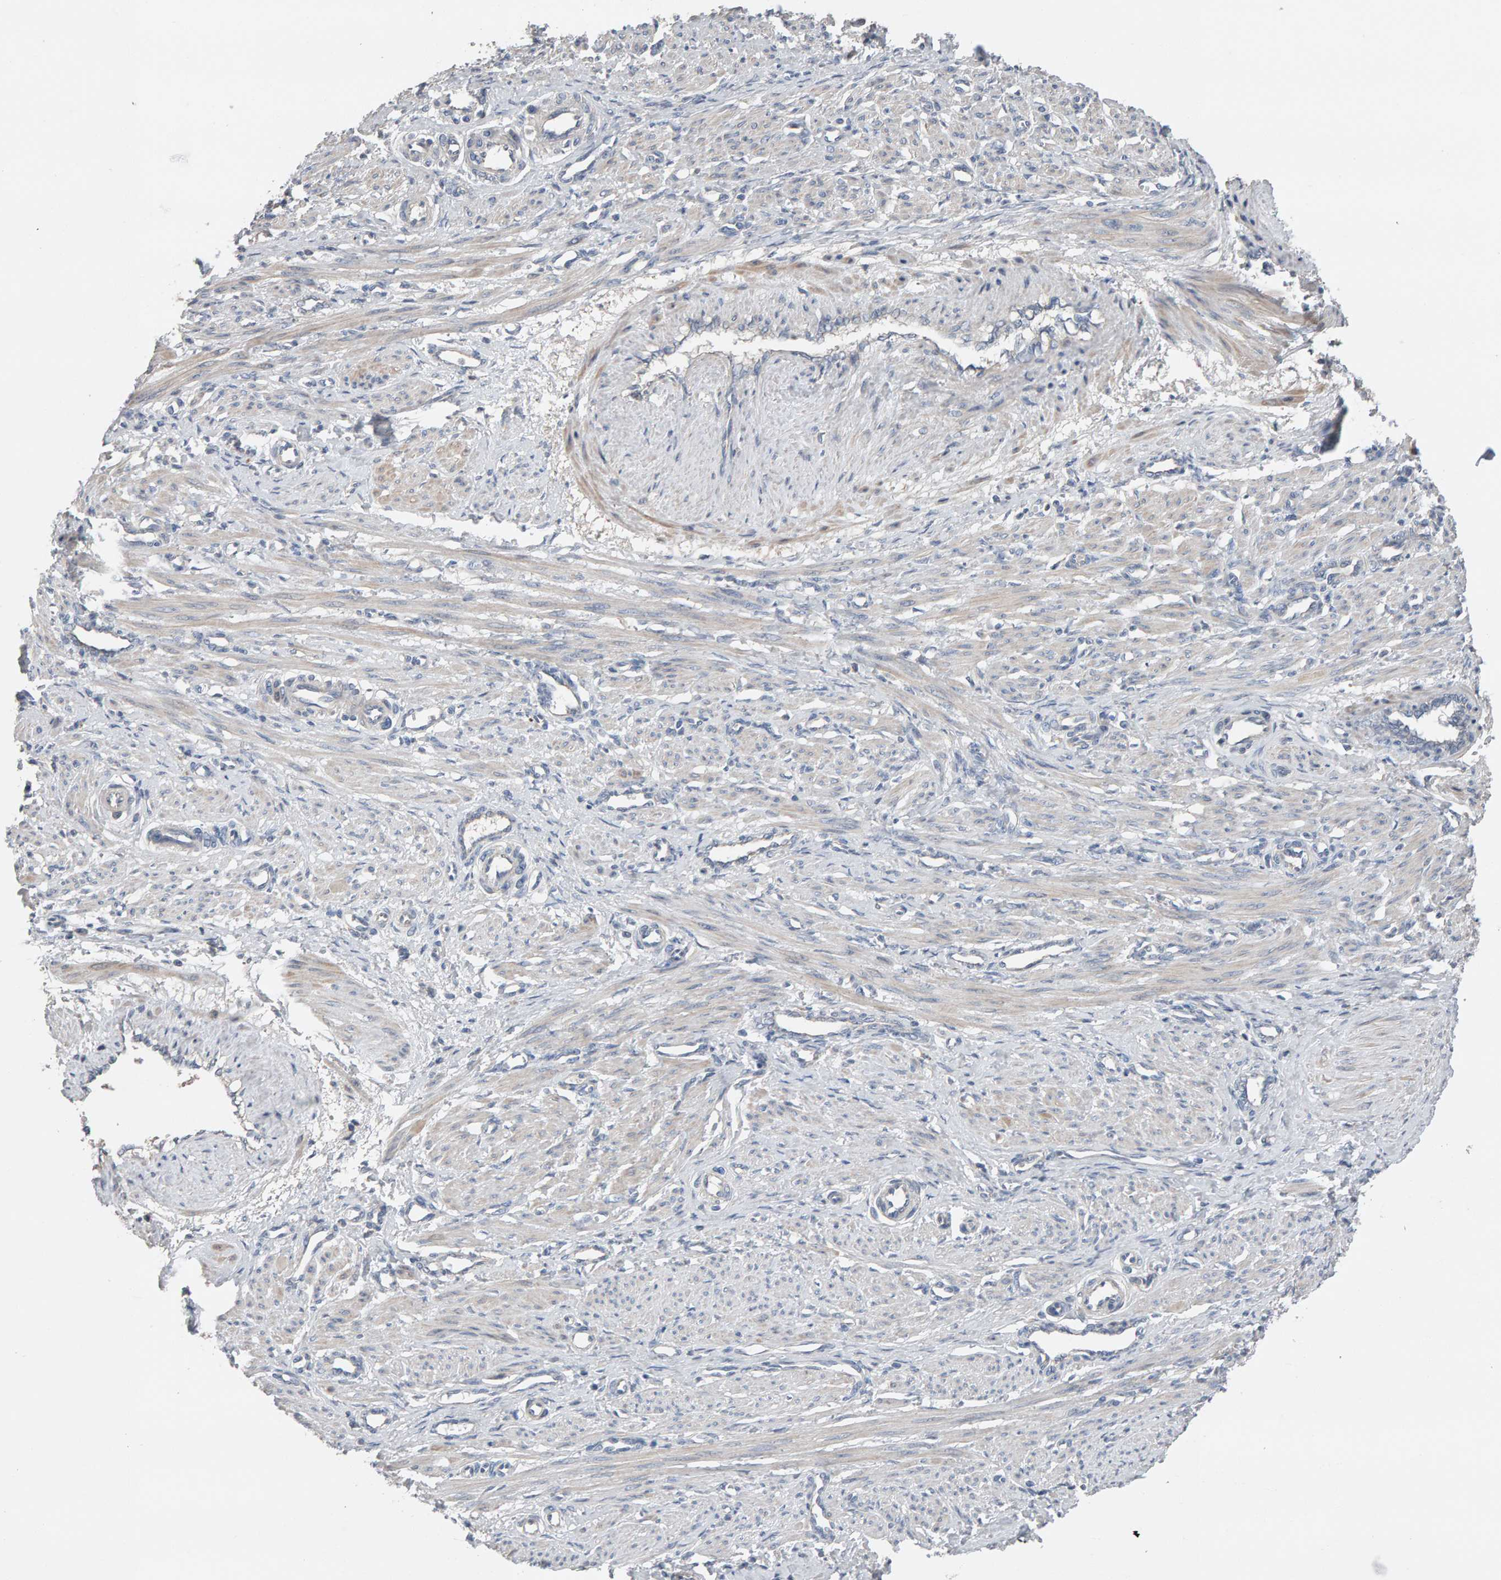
{"staining": {"intensity": "weak", "quantity": "25%-75%", "location": "cytoplasmic/membranous"}, "tissue": "smooth muscle", "cell_type": "Smooth muscle cells", "image_type": "normal", "snomed": [{"axis": "morphology", "description": "Normal tissue, NOS"}, {"axis": "topography", "description": "Endometrium"}], "caption": "An image of human smooth muscle stained for a protein demonstrates weak cytoplasmic/membranous brown staining in smooth muscle cells. (DAB IHC with brightfield microscopy, high magnification).", "gene": "IPPK", "patient": {"sex": "female", "age": 33}}